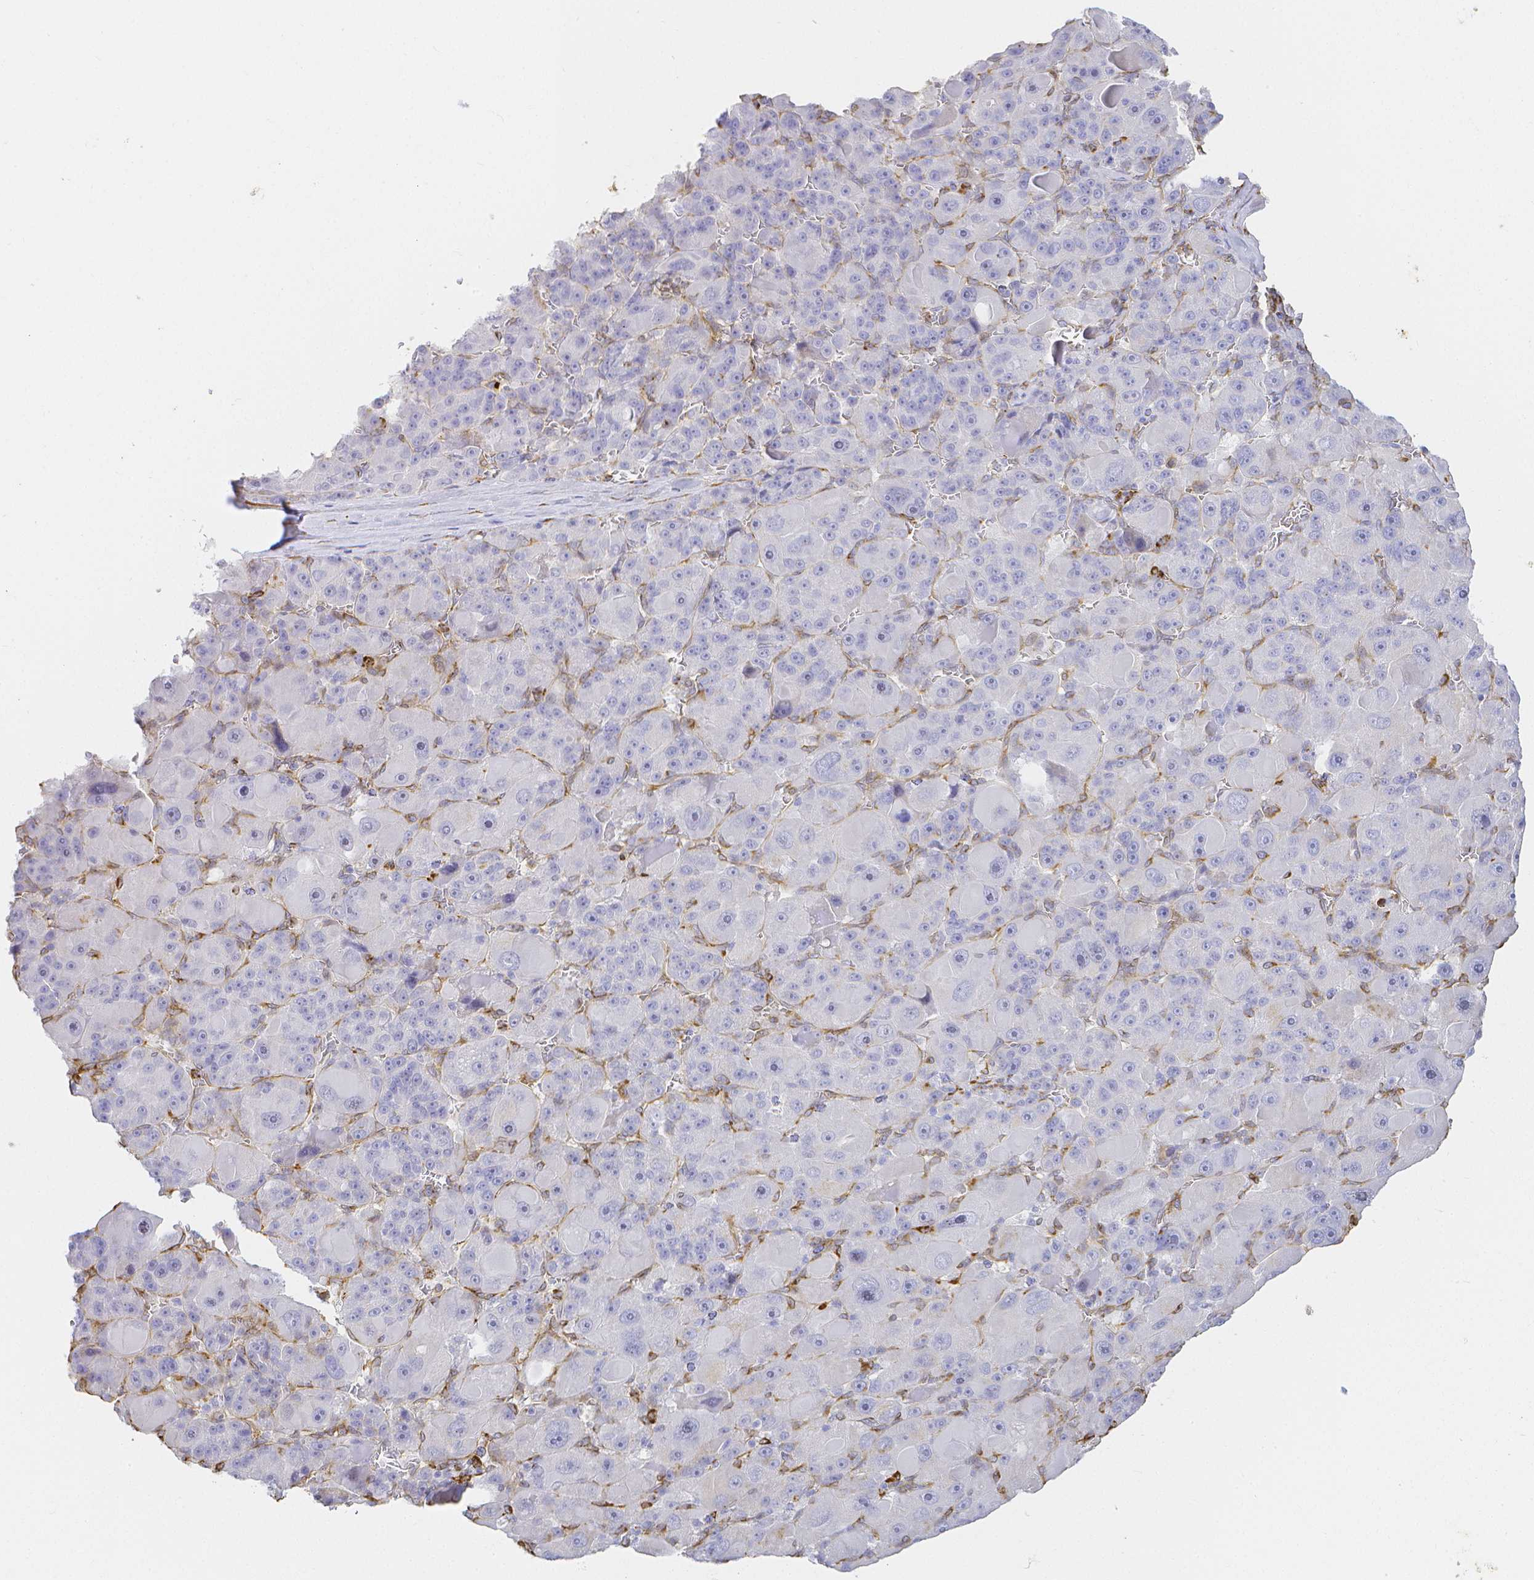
{"staining": {"intensity": "negative", "quantity": "none", "location": "none"}, "tissue": "liver cancer", "cell_type": "Tumor cells", "image_type": "cancer", "snomed": [{"axis": "morphology", "description": "Carcinoma, Hepatocellular, NOS"}, {"axis": "topography", "description": "Liver"}], "caption": "Tumor cells are negative for brown protein staining in hepatocellular carcinoma (liver).", "gene": "SMURF1", "patient": {"sex": "male", "age": 76}}